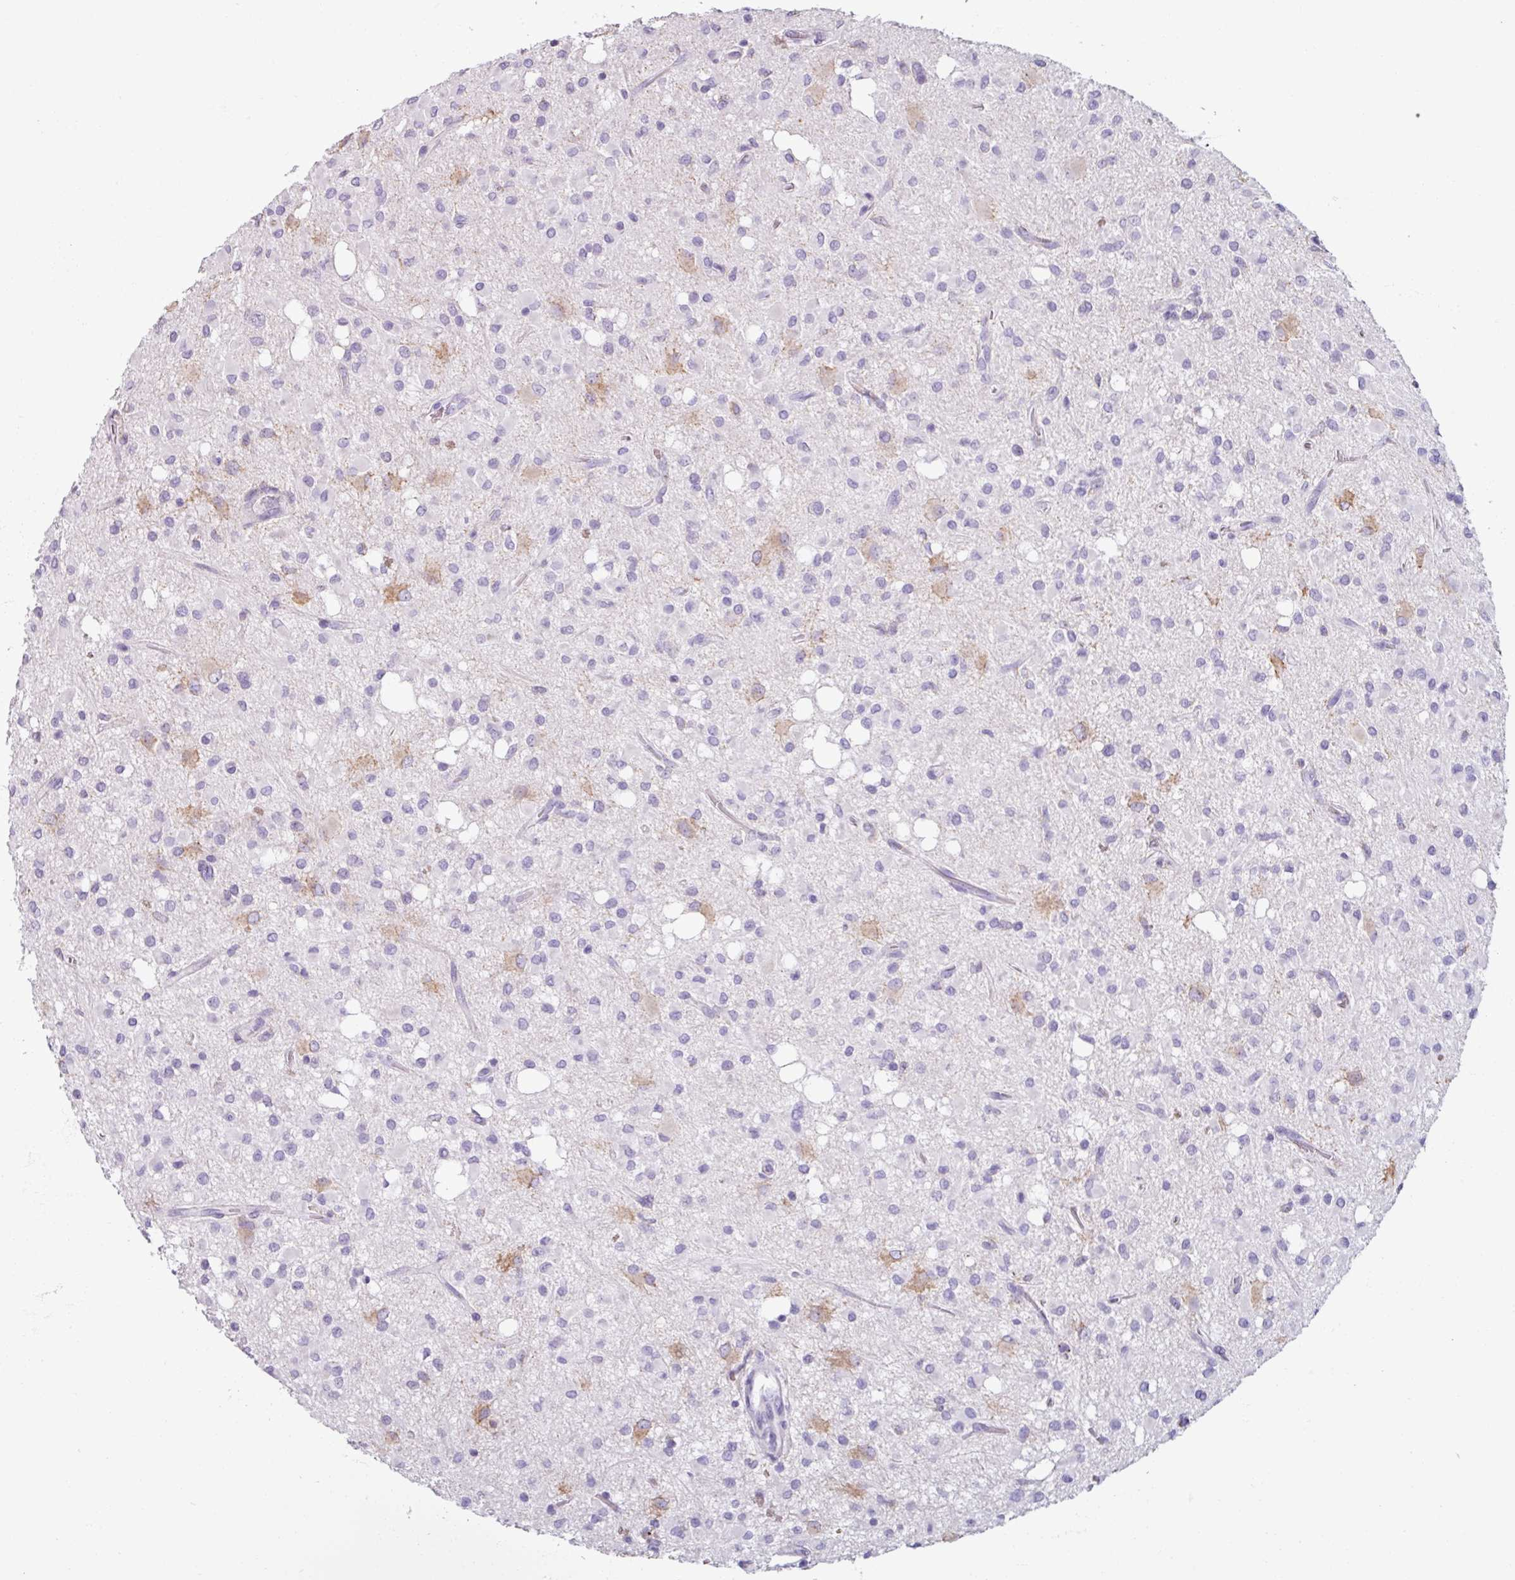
{"staining": {"intensity": "negative", "quantity": "none", "location": "none"}, "tissue": "glioma", "cell_type": "Tumor cells", "image_type": "cancer", "snomed": [{"axis": "morphology", "description": "Glioma, malignant, Low grade"}, {"axis": "topography", "description": "Brain"}], "caption": "Immunohistochemistry (IHC) of glioma shows no positivity in tumor cells.", "gene": "SPESP1", "patient": {"sex": "female", "age": 33}}